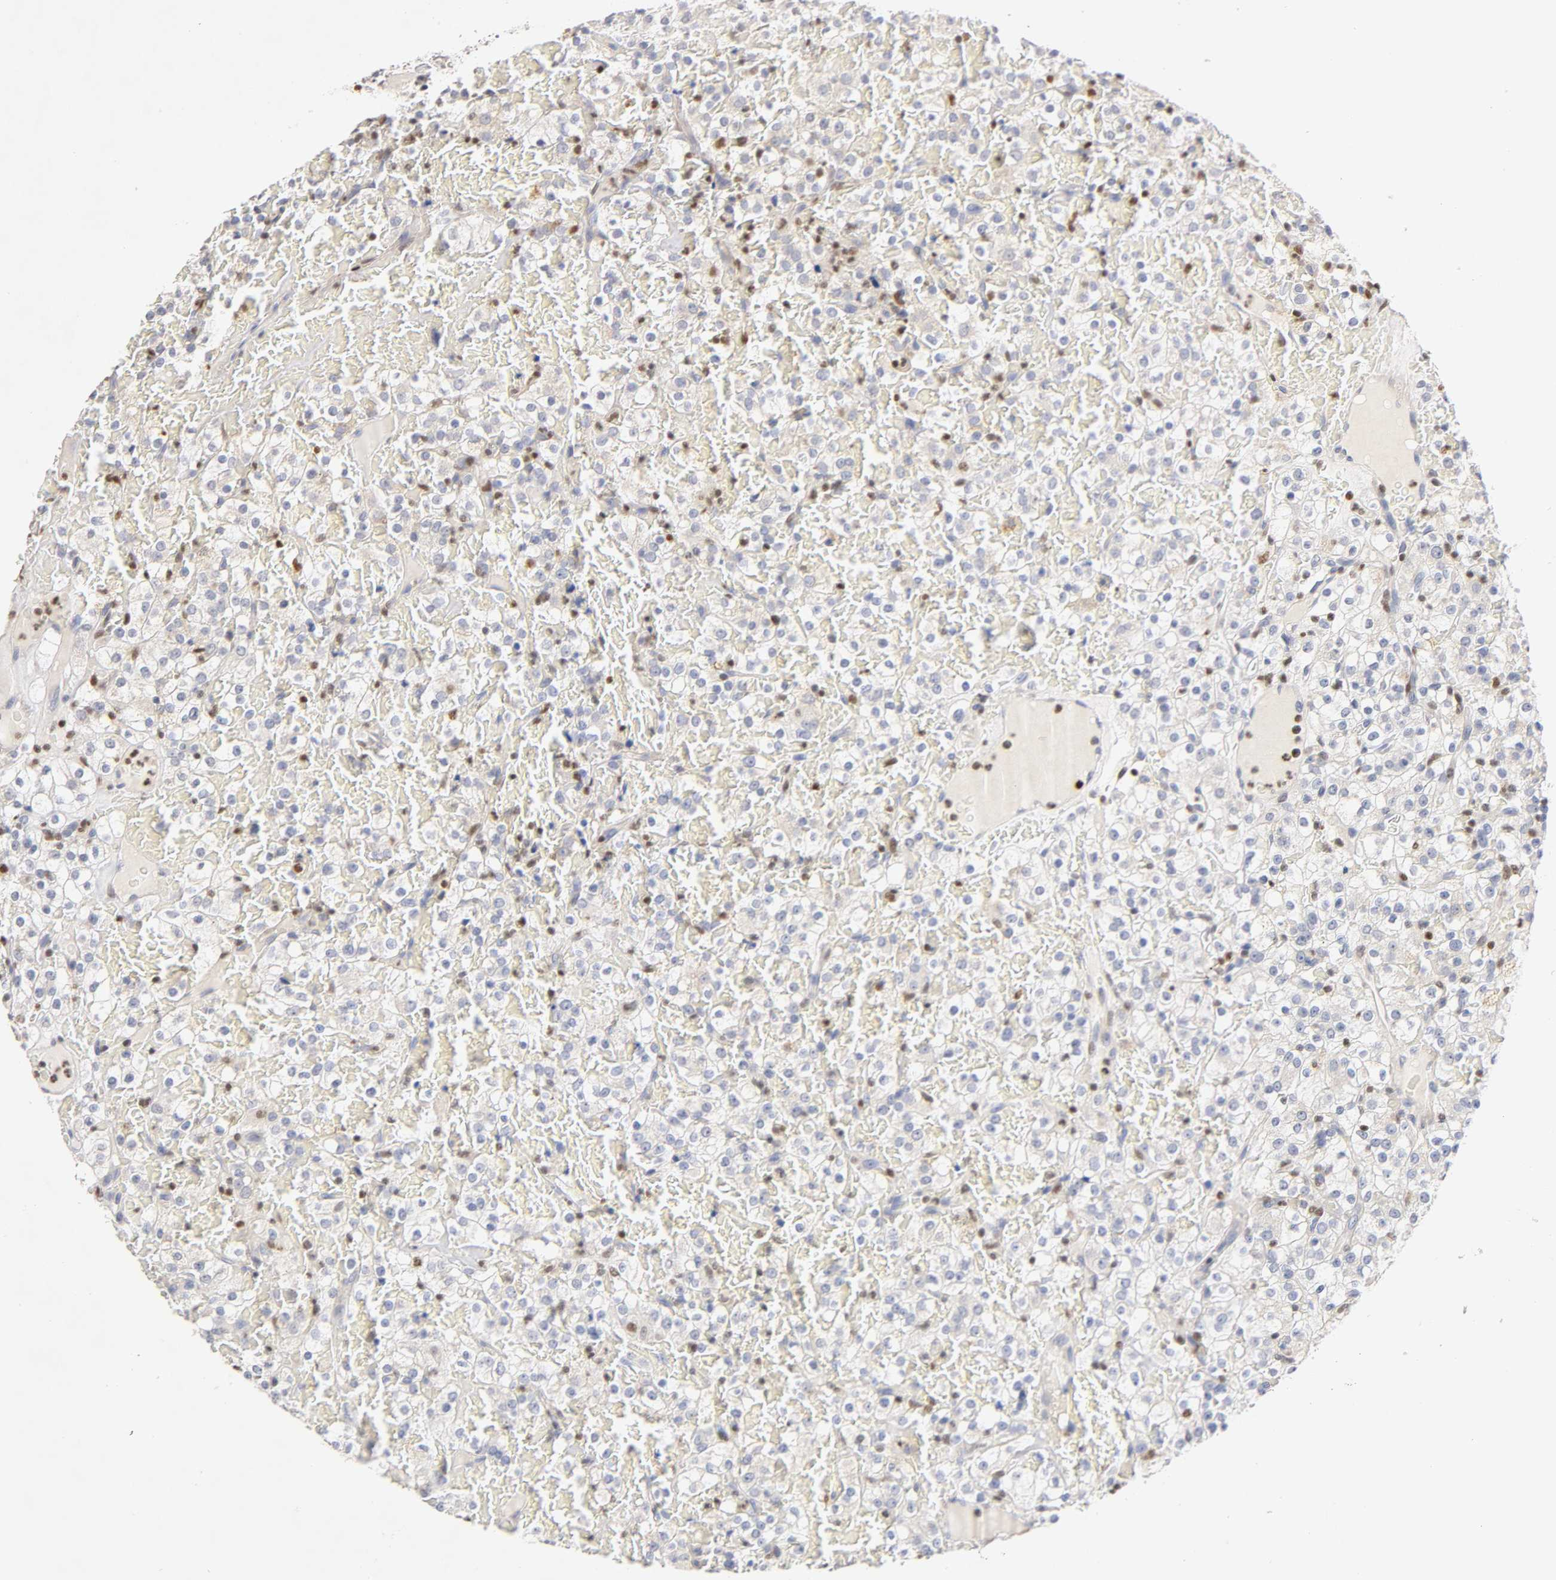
{"staining": {"intensity": "moderate", "quantity": "25%-75%", "location": "nuclear"}, "tissue": "renal cancer", "cell_type": "Tumor cells", "image_type": "cancer", "snomed": [{"axis": "morphology", "description": "Normal tissue, NOS"}, {"axis": "morphology", "description": "Adenocarcinoma, NOS"}, {"axis": "topography", "description": "Kidney"}], "caption": "This photomicrograph shows IHC staining of renal cancer (adenocarcinoma), with medium moderate nuclear expression in about 25%-75% of tumor cells.", "gene": "RUNX1", "patient": {"sex": "female", "age": 72}}